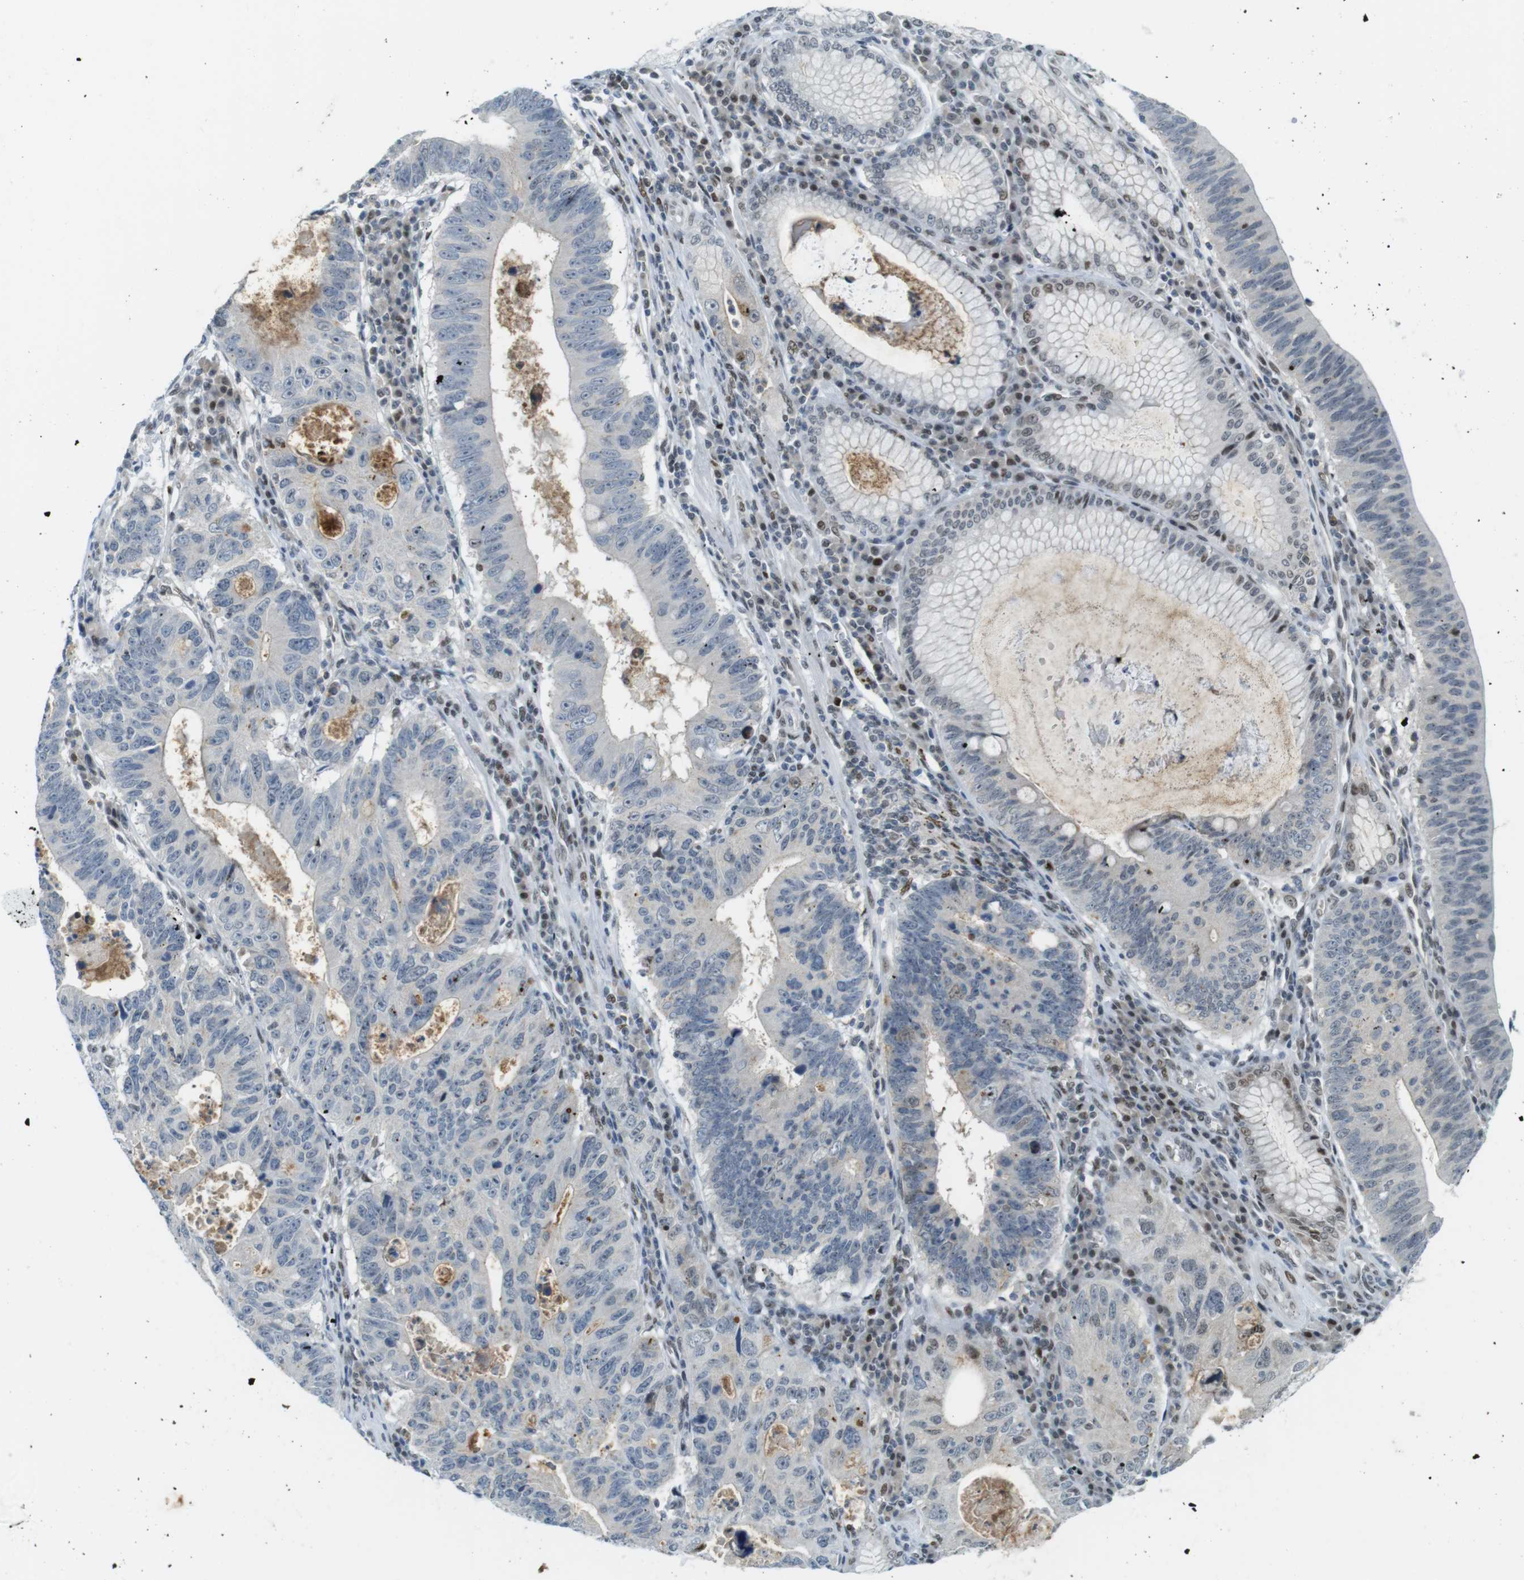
{"staining": {"intensity": "weak", "quantity": "<25%", "location": "nuclear"}, "tissue": "stomach cancer", "cell_type": "Tumor cells", "image_type": "cancer", "snomed": [{"axis": "morphology", "description": "Adenocarcinoma, NOS"}, {"axis": "topography", "description": "Stomach"}], "caption": "A photomicrograph of human stomach cancer (adenocarcinoma) is negative for staining in tumor cells.", "gene": "UBB", "patient": {"sex": "male", "age": 59}}